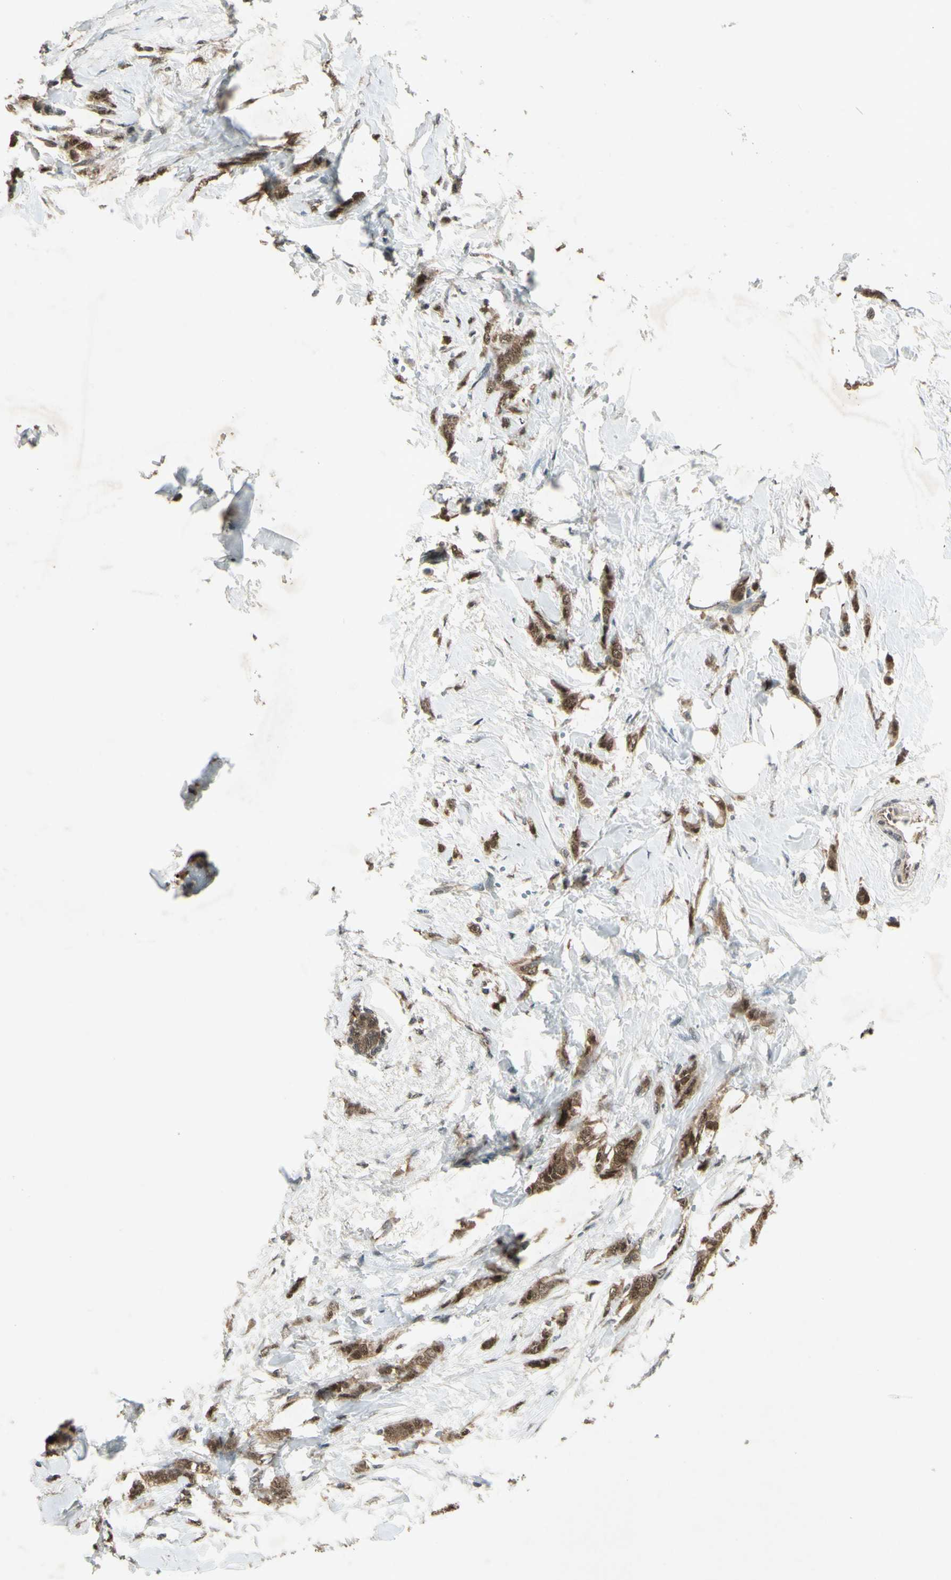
{"staining": {"intensity": "moderate", "quantity": ">75%", "location": "cytoplasmic/membranous,nuclear"}, "tissue": "breast cancer", "cell_type": "Tumor cells", "image_type": "cancer", "snomed": [{"axis": "morphology", "description": "Lobular carcinoma, in situ"}, {"axis": "morphology", "description": "Lobular carcinoma"}, {"axis": "topography", "description": "Breast"}], "caption": "Breast lobular carcinoma tissue shows moderate cytoplasmic/membranous and nuclear expression in approximately >75% of tumor cells, visualized by immunohistochemistry.", "gene": "PSMD5", "patient": {"sex": "female", "age": 41}}